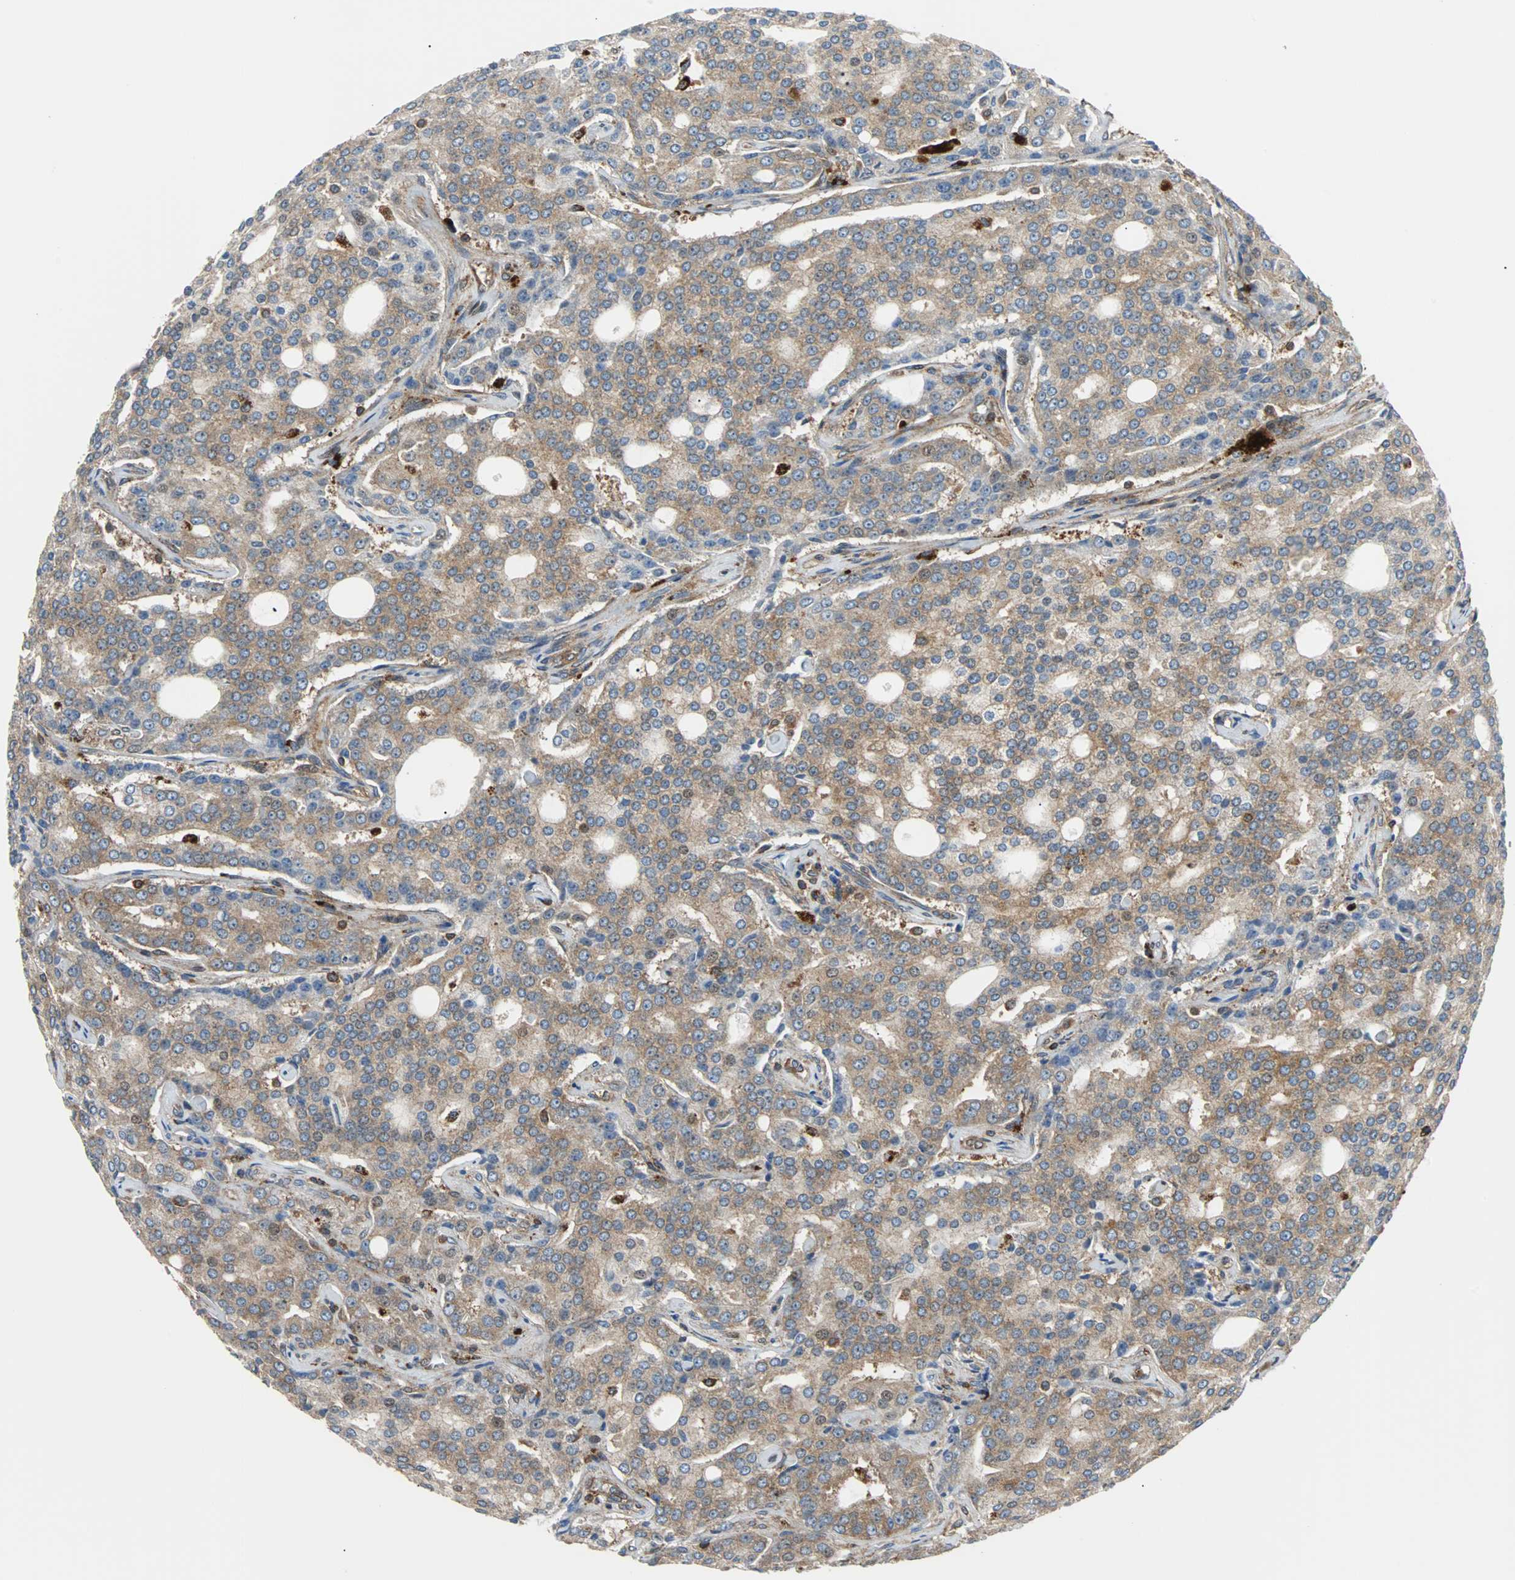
{"staining": {"intensity": "moderate", "quantity": ">75%", "location": "cytoplasmic/membranous"}, "tissue": "prostate cancer", "cell_type": "Tumor cells", "image_type": "cancer", "snomed": [{"axis": "morphology", "description": "Adenocarcinoma, High grade"}, {"axis": "topography", "description": "Prostate"}], "caption": "Immunohistochemical staining of human adenocarcinoma (high-grade) (prostate) shows moderate cytoplasmic/membranous protein expression in about >75% of tumor cells.", "gene": "RELA", "patient": {"sex": "male", "age": 72}}